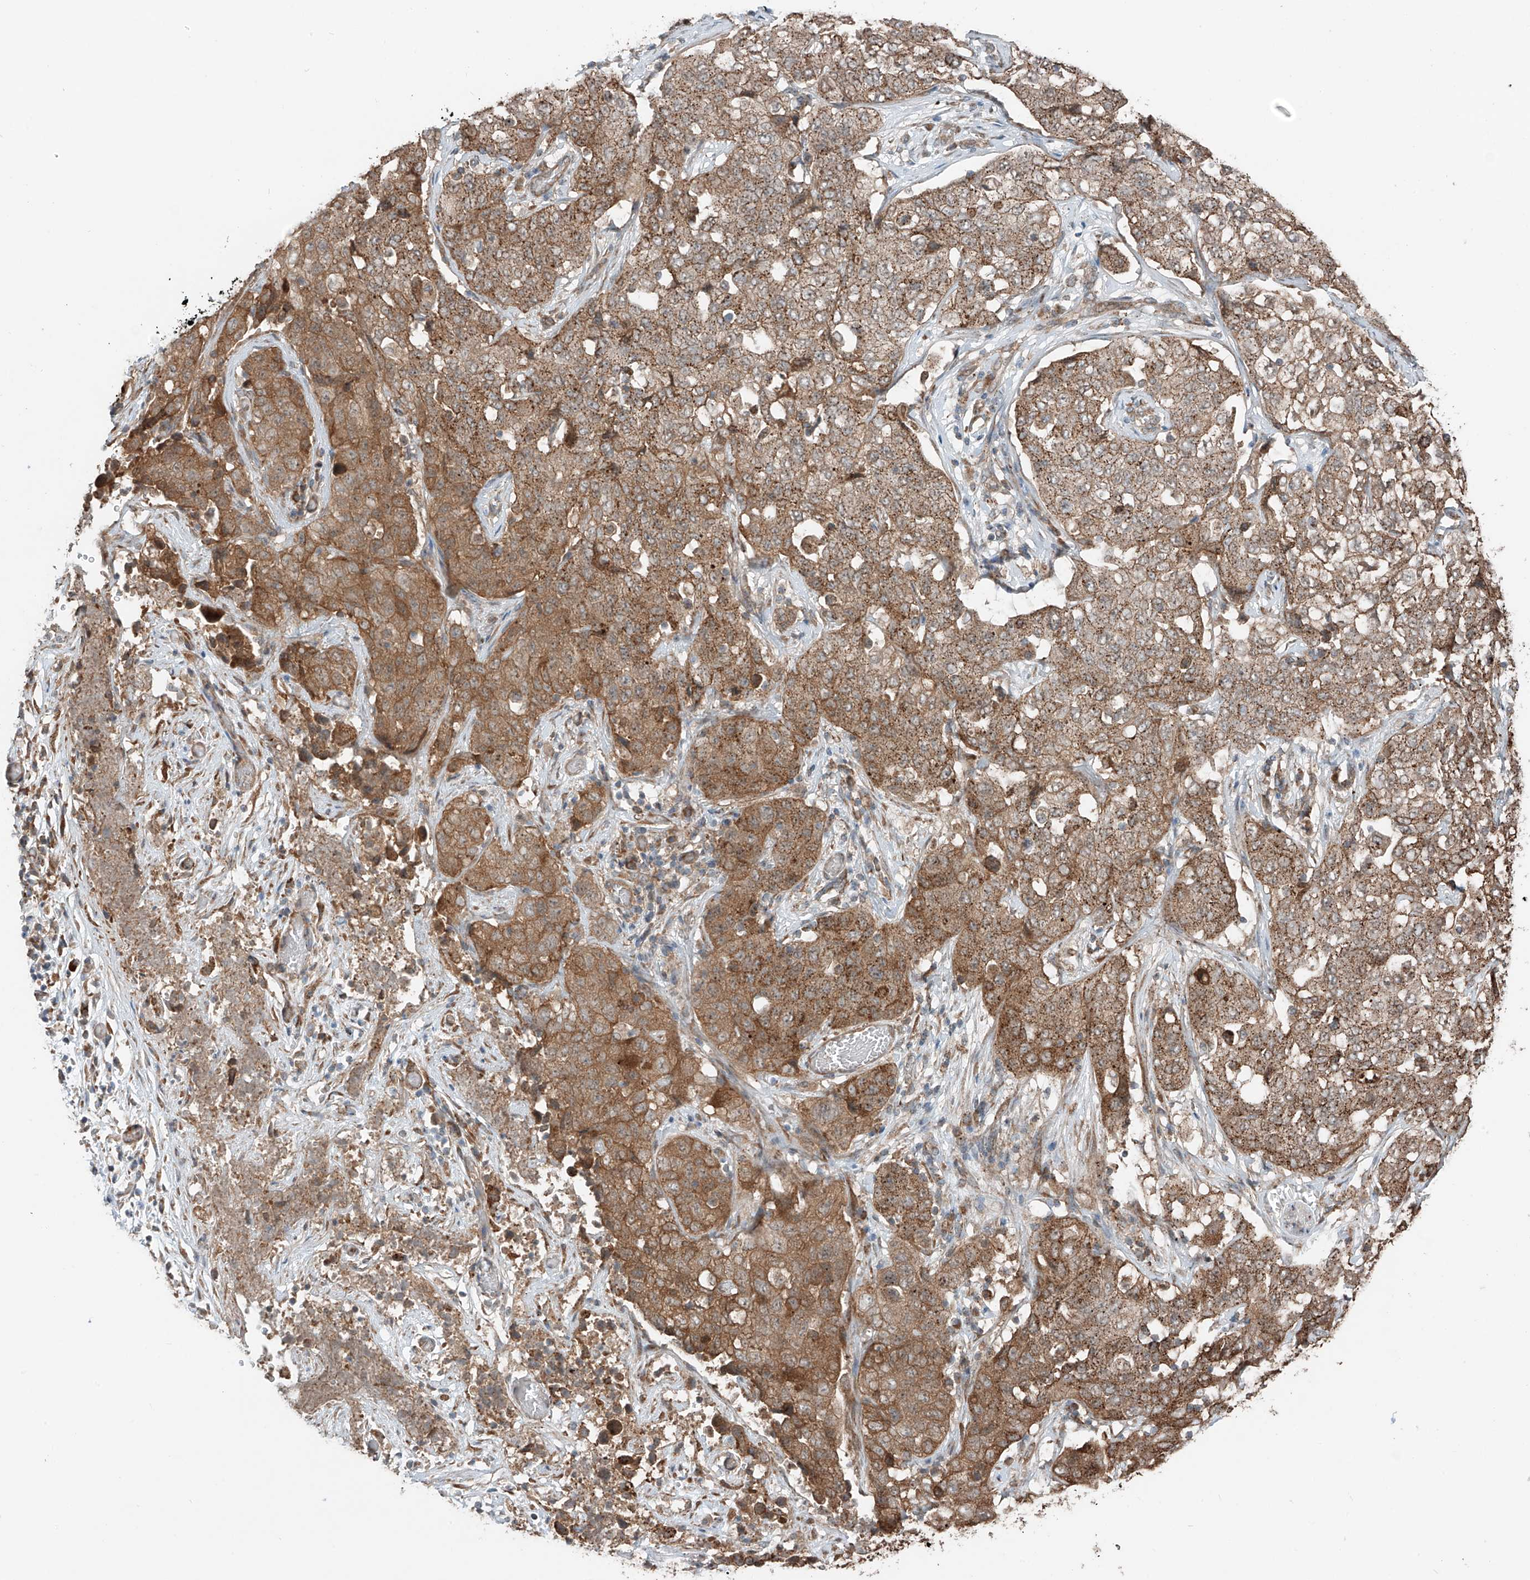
{"staining": {"intensity": "strong", "quantity": ">75%", "location": "cytoplasmic/membranous"}, "tissue": "stomach cancer", "cell_type": "Tumor cells", "image_type": "cancer", "snomed": [{"axis": "morphology", "description": "Normal tissue, NOS"}, {"axis": "morphology", "description": "Adenocarcinoma, NOS"}, {"axis": "topography", "description": "Lymph node"}, {"axis": "topography", "description": "Stomach"}], "caption": "High-power microscopy captured an immunohistochemistry (IHC) image of stomach cancer (adenocarcinoma), revealing strong cytoplasmic/membranous expression in about >75% of tumor cells.", "gene": "CEP162", "patient": {"sex": "male", "age": 48}}